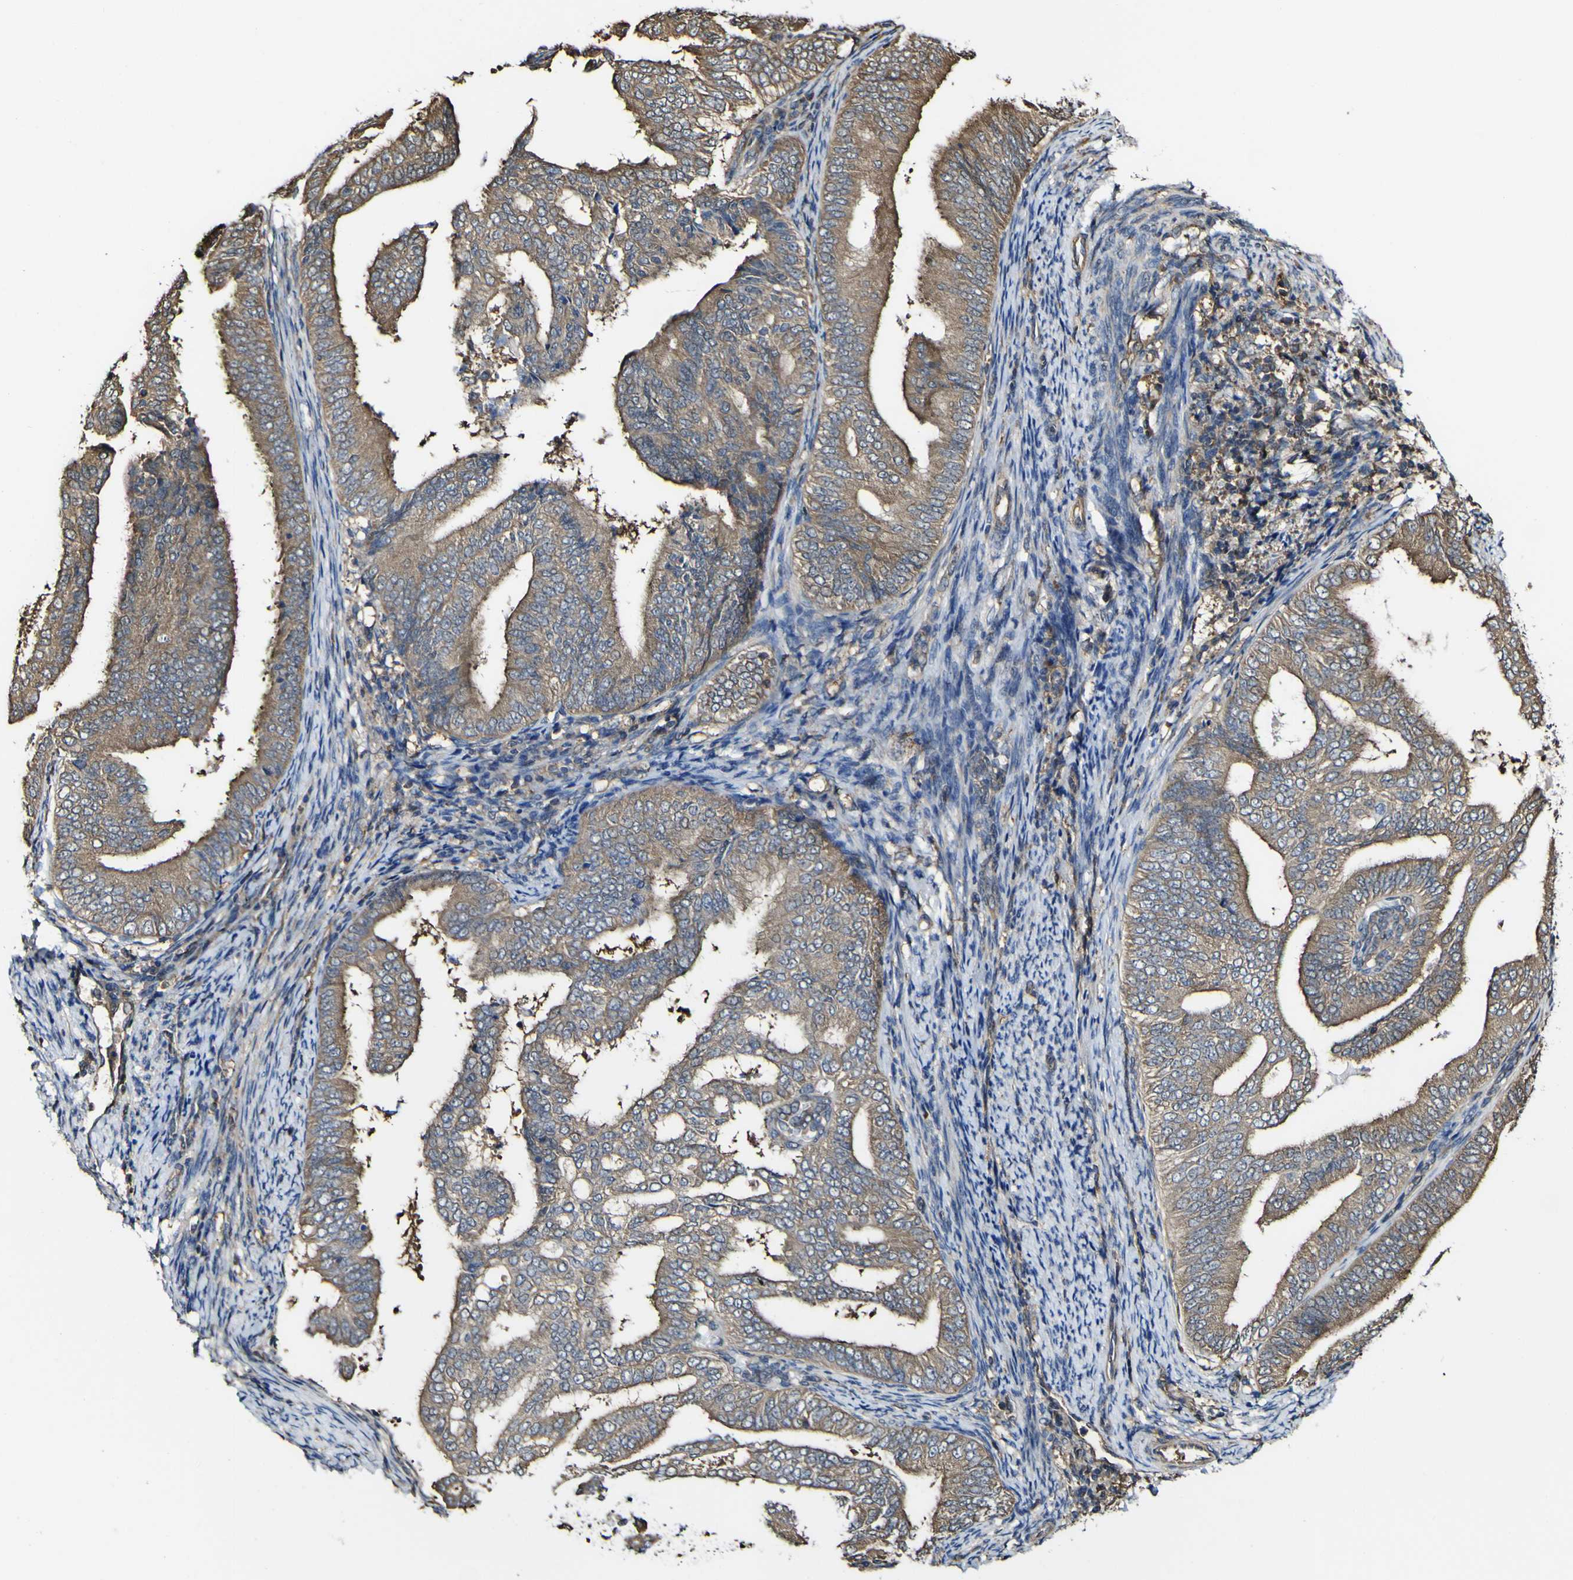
{"staining": {"intensity": "moderate", "quantity": ">75%", "location": "cytoplasmic/membranous"}, "tissue": "endometrial cancer", "cell_type": "Tumor cells", "image_type": "cancer", "snomed": [{"axis": "morphology", "description": "Adenocarcinoma, NOS"}, {"axis": "topography", "description": "Endometrium"}], "caption": "Protein expression analysis of human adenocarcinoma (endometrial) reveals moderate cytoplasmic/membranous positivity in approximately >75% of tumor cells. The protein of interest is shown in brown color, while the nuclei are stained blue.", "gene": "PTPRR", "patient": {"sex": "female", "age": 58}}